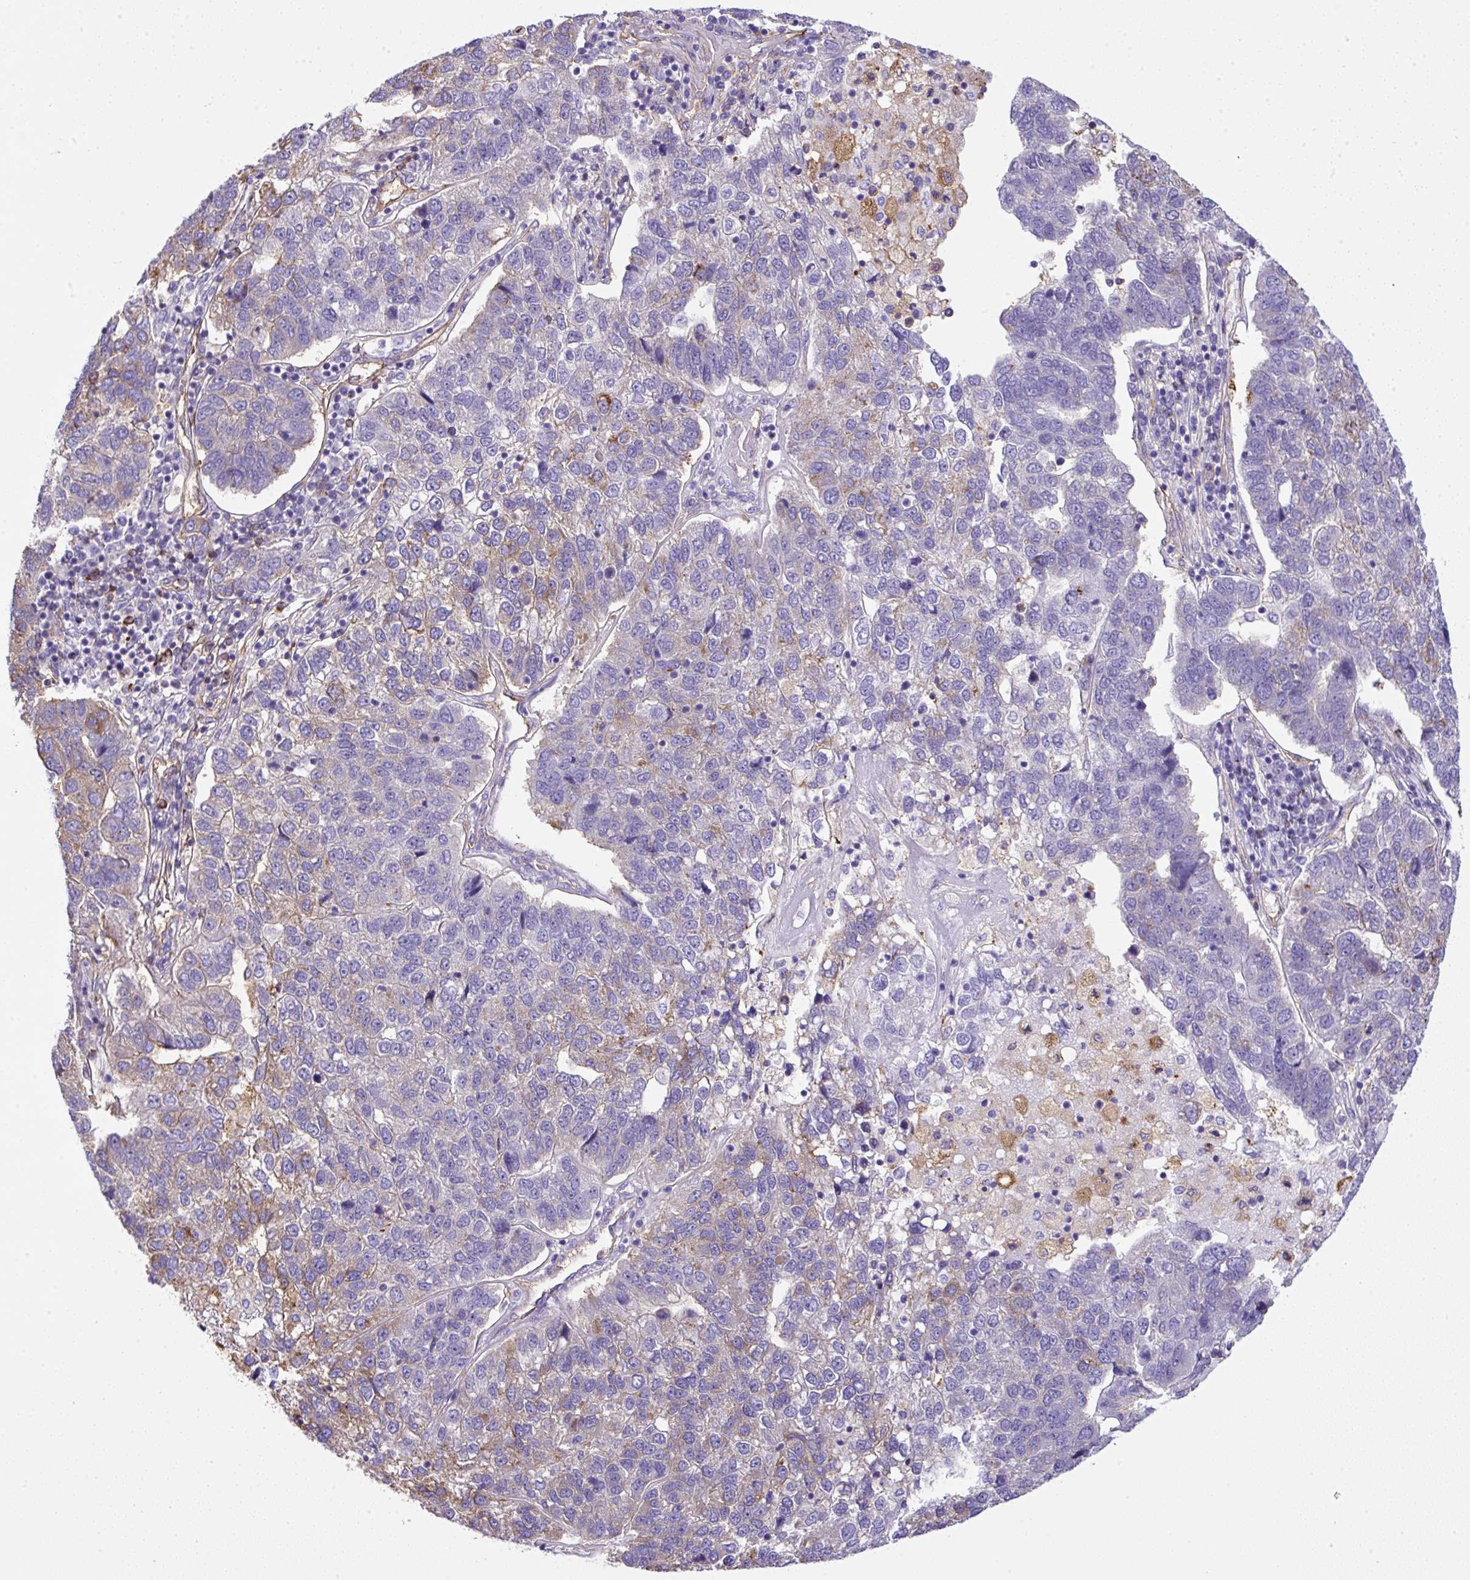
{"staining": {"intensity": "moderate", "quantity": "<25%", "location": "cytoplasmic/membranous"}, "tissue": "pancreatic cancer", "cell_type": "Tumor cells", "image_type": "cancer", "snomed": [{"axis": "morphology", "description": "Adenocarcinoma, NOS"}, {"axis": "topography", "description": "Pancreas"}], "caption": "Tumor cells display low levels of moderate cytoplasmic/membranous staining in about <25% of cells in human pancreatic adenocarcinoma.", "gene": "MAGEB5", "patient": {"sex": "female", "age": 61}}